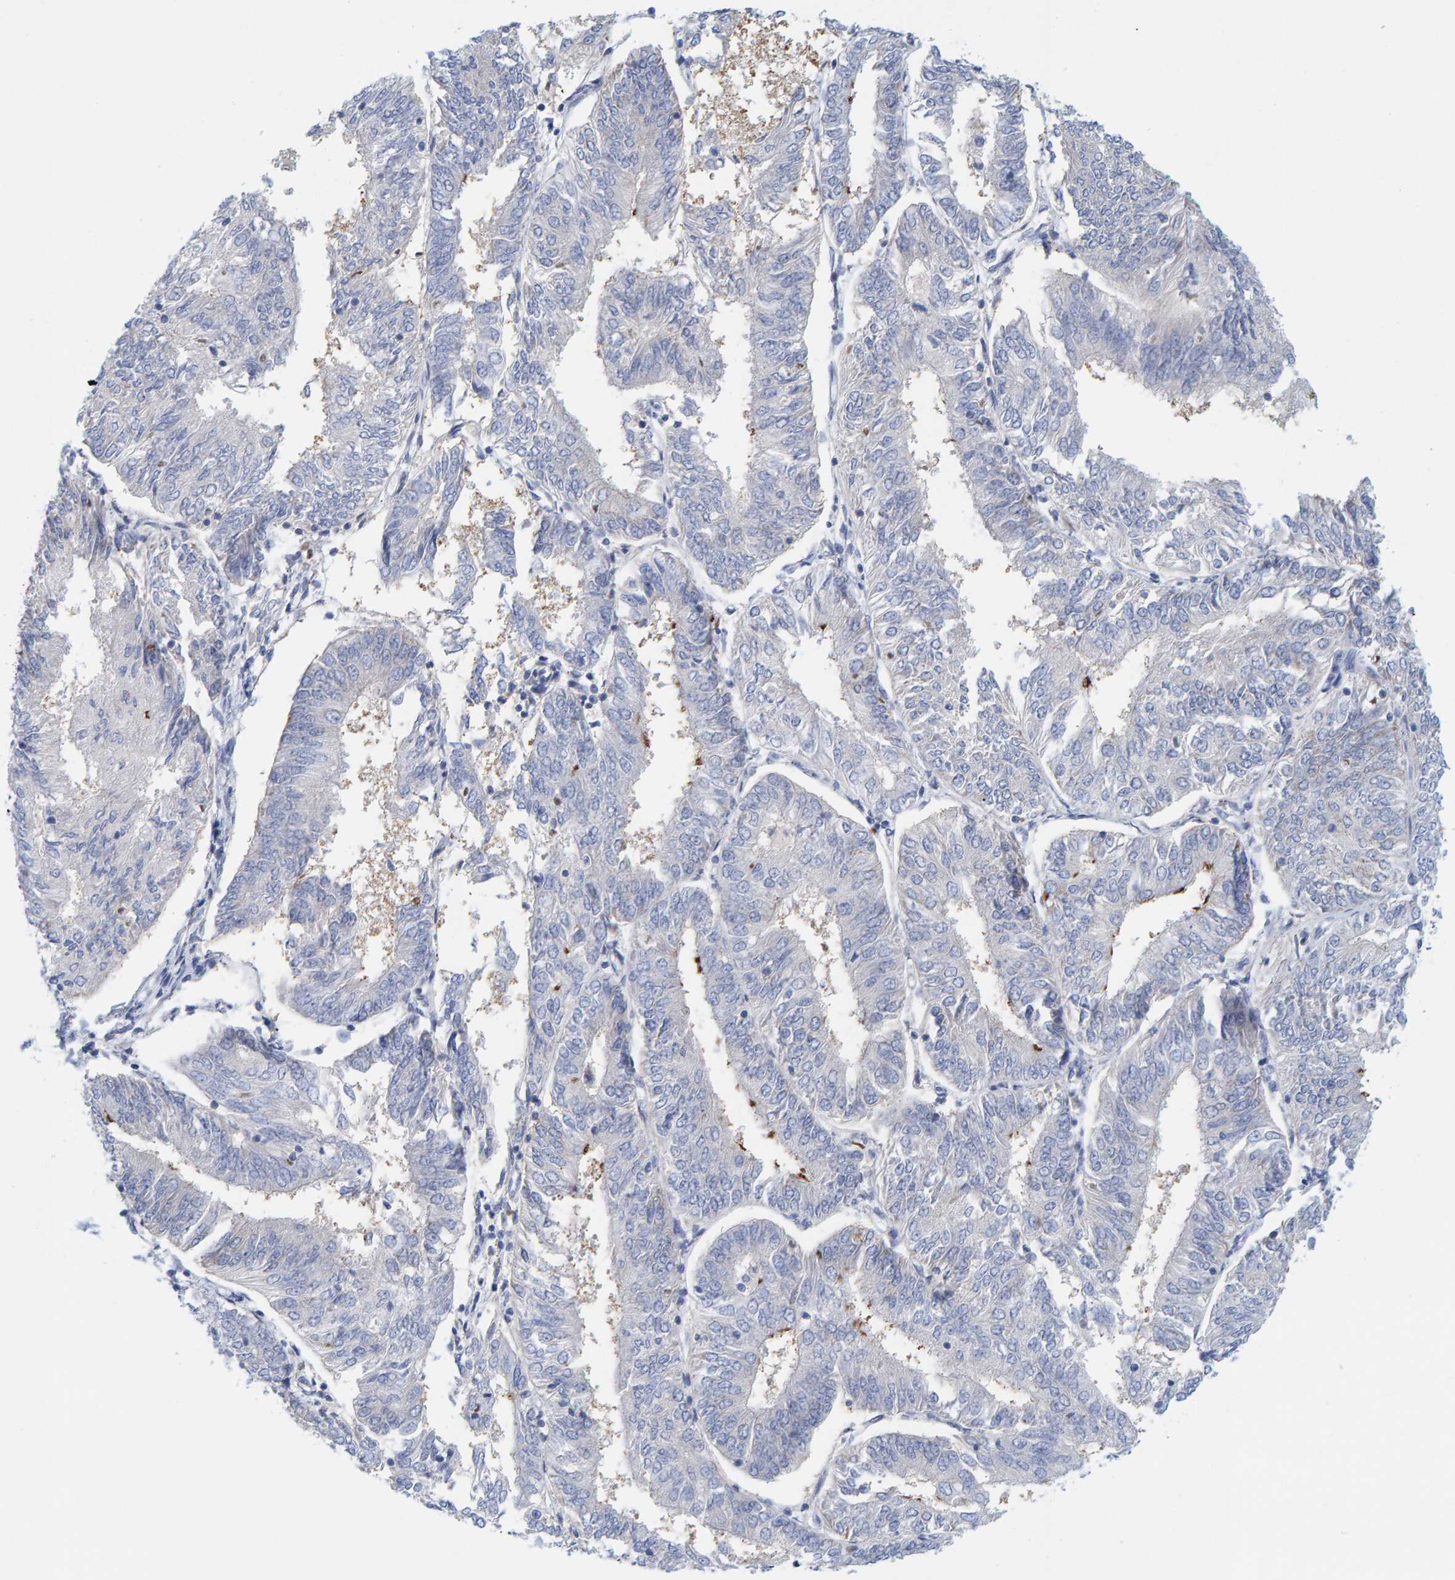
{"staining": {"intensity": "negative", "quantity": "none", "location": "none"}, "tissue": "endometrial cancer", "cell_type": "Tumor cells", "image_type": "cancer", "snomed": [{"axis": "morphology", "description": "Adenocarcinoma, NOS"}, {"axis": "topography", "description": "Endometrium"}], "caption": "Endometrial adenocarcinoma stained for a protein using immunohistochemistry reveals no staining tumor cells.", "gene": "KLHL11", "patient": {"sex": "female", "age": 58}}